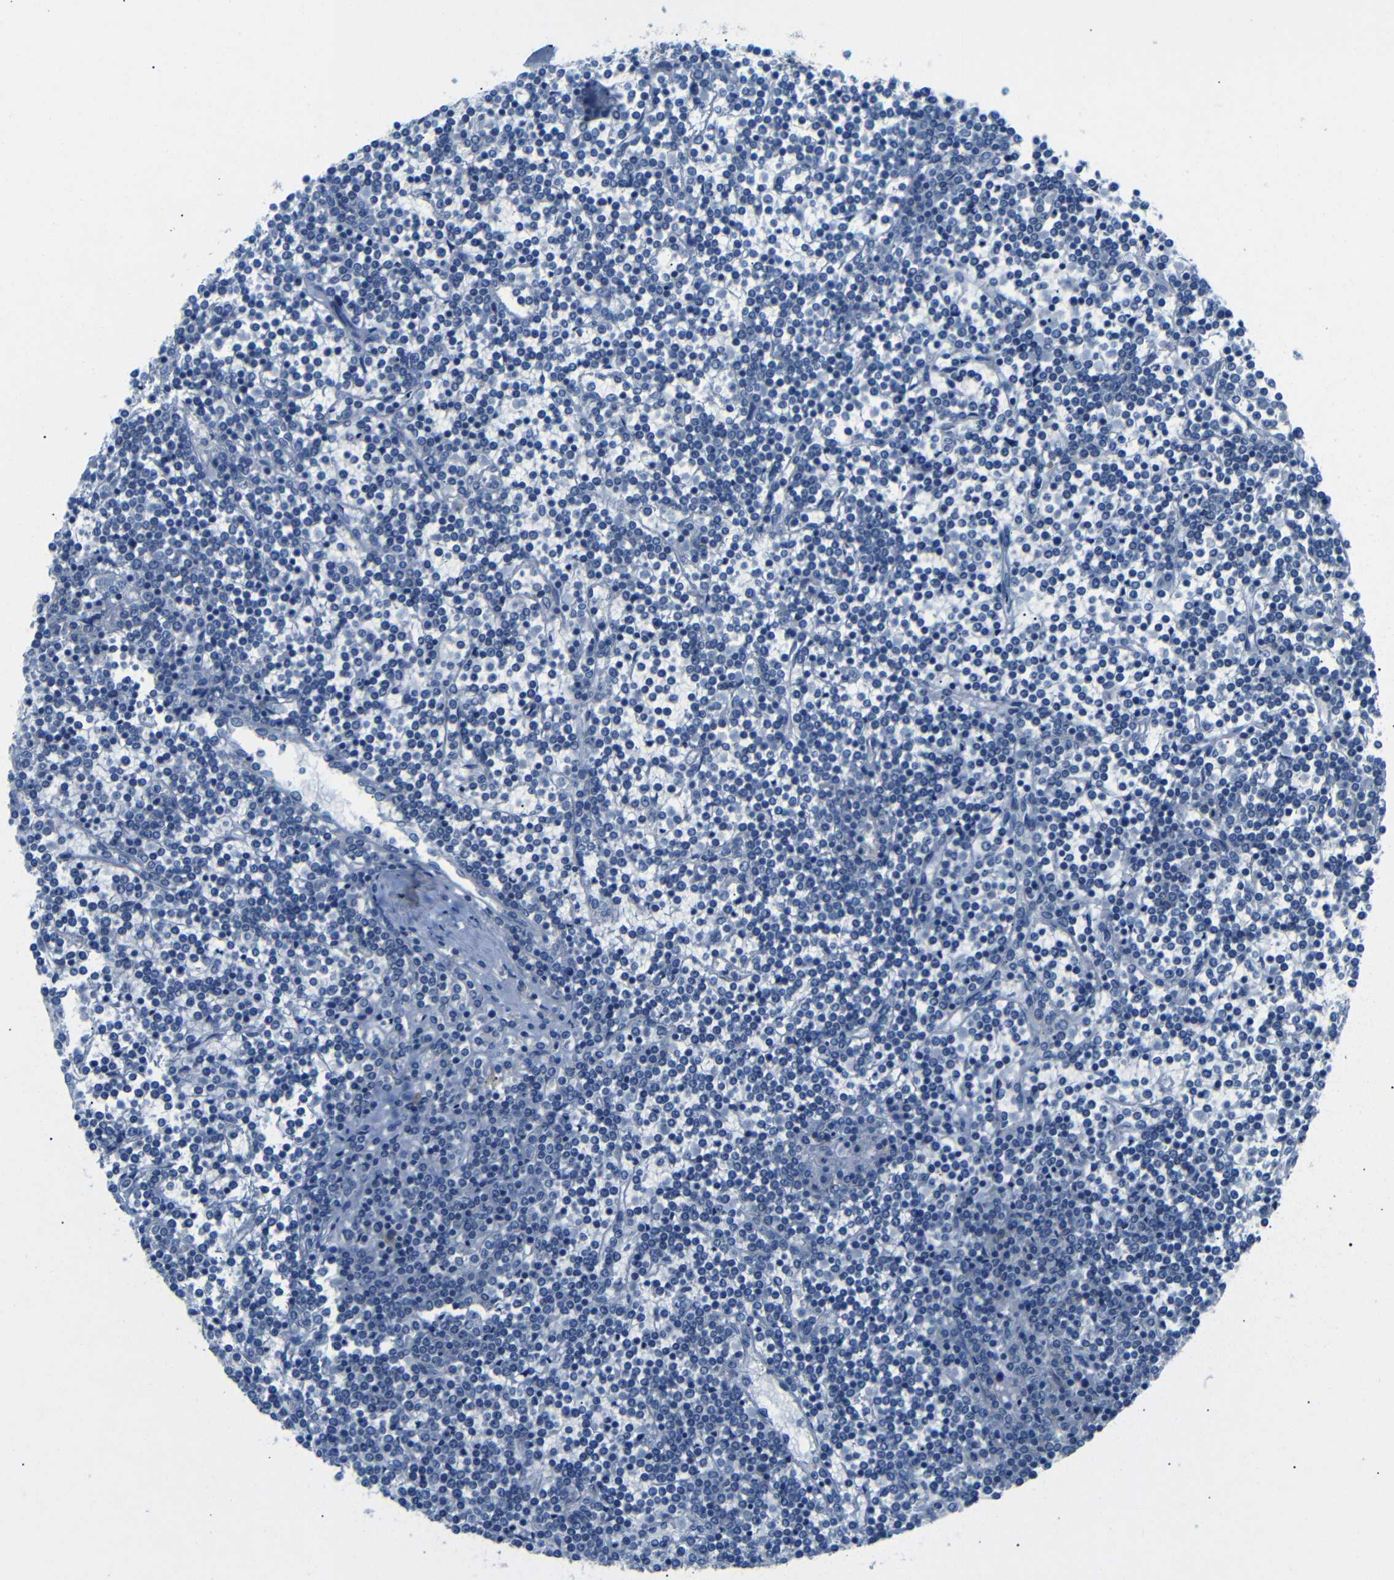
{"staining": {"intensity": "negative", "quantity": "none", "location": "none"}, "tissue": "lymphoma", "cell_type": "Tumor cells", "image_type": "cancer", "snomed": [{"axis": "morphology", "description": "Malignant lymphoma, non-Hodgkin's type, Low grade"}, {"axis": "topography", "description": "Spleen"}], "caption": "Immunohistochemistry histopathology image of human malignant lymphoma, non-Hodgkin's type (low-grade) stained for a protein (brown), which shows no positivity in tumor cells.", "gene": "DCP1A", "patient": {"sex": "female", "age": 19}}